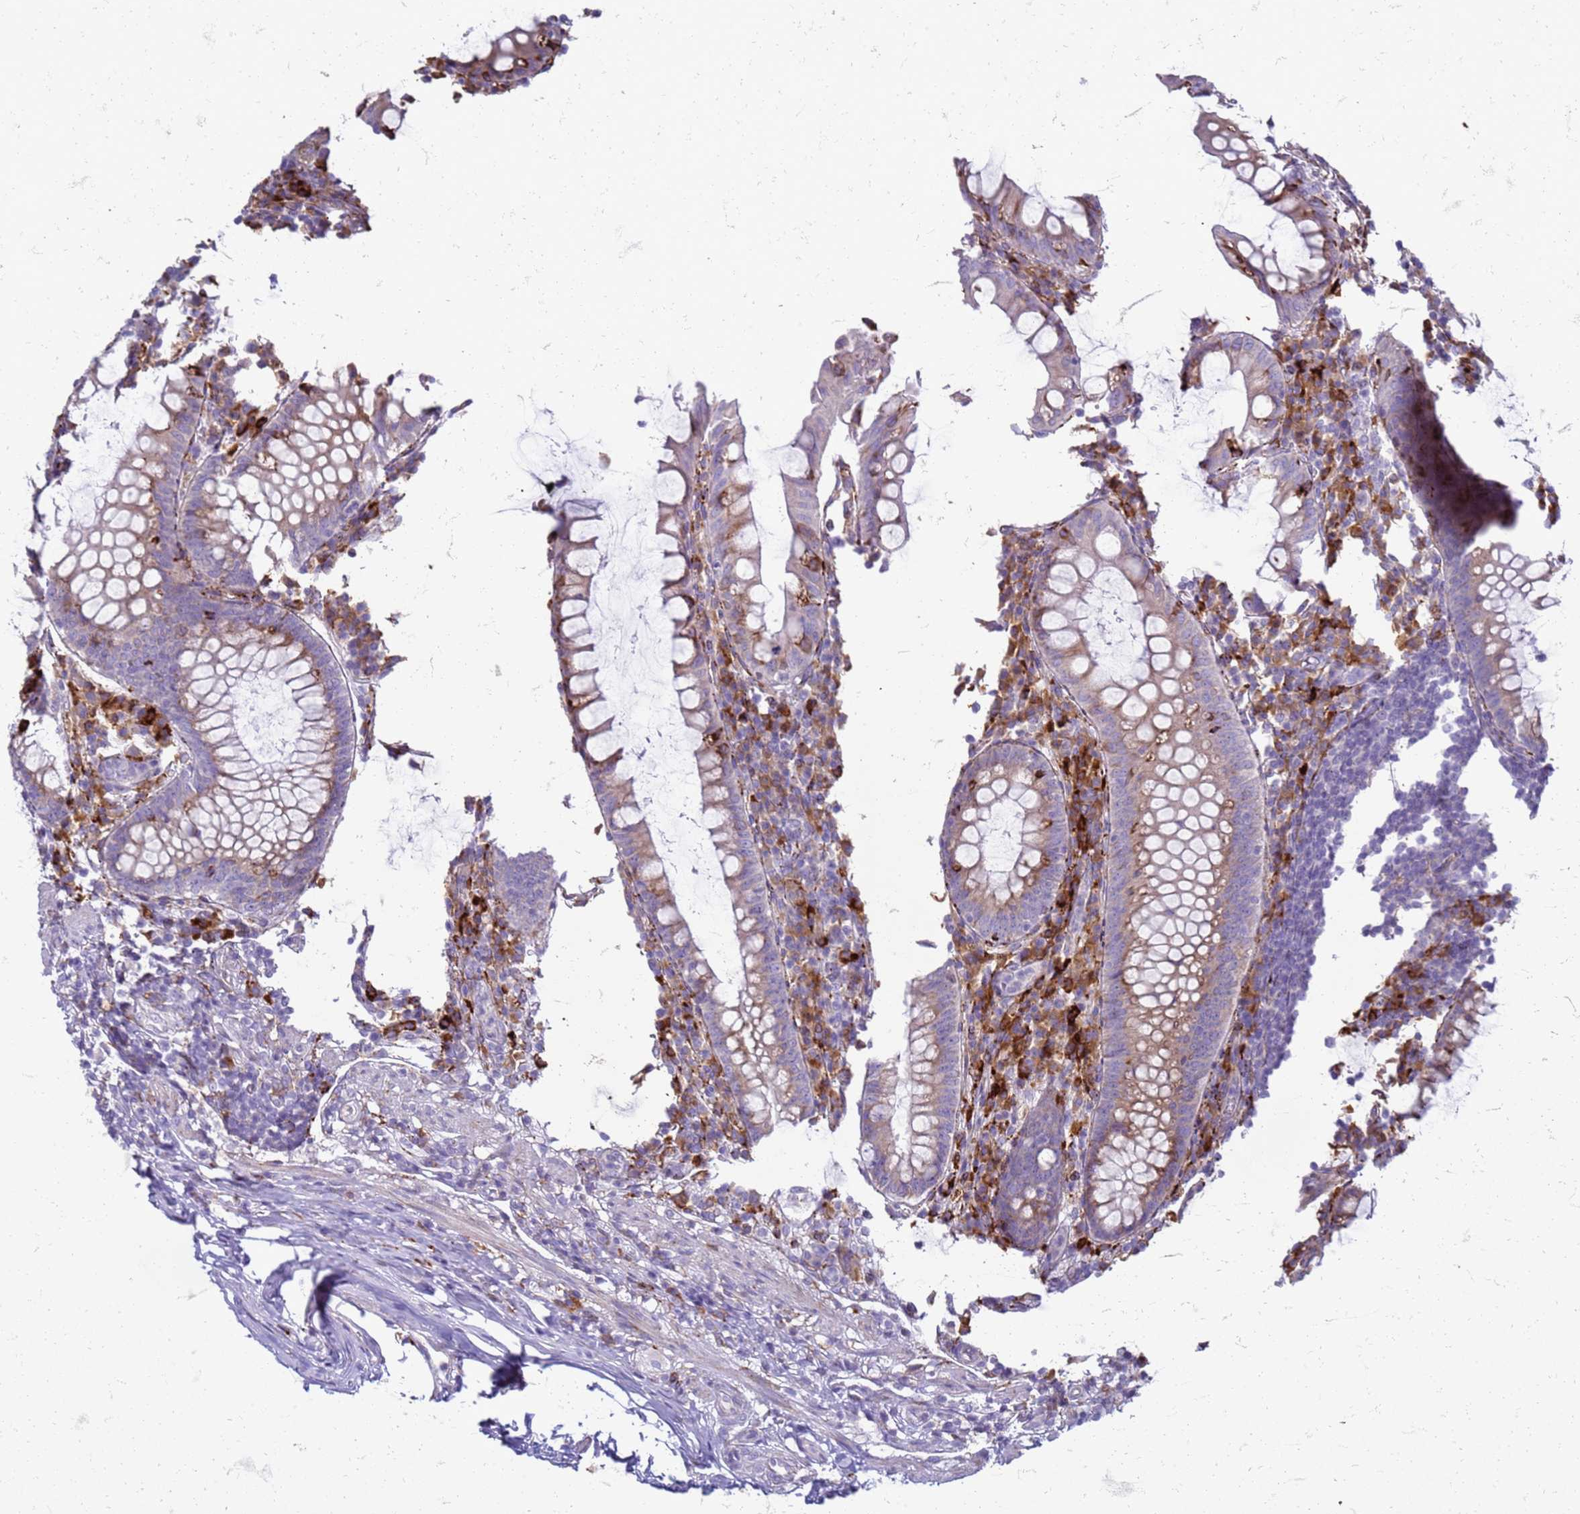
{"staining": {"intensity": "weak", "quantity": "25%-75%", "location": "cytoplasmic/membranous"}, "tissue": "appendix", "cell_type": "Glandular cells", "image_type": "normal", "snomed": [{"axis": "morphology", "description": "Normal tissue, NOS"}, {"axis": "topography", "description": "Appendix"}], "caption": "Immunohistochemical staining of benign appendix shows weak cytoplasmic/membranous protein positivity in about 25%-75% of glandular cells. (brown staining indicates protein expression, while blue staining denotes nuclei).", "gene": "PDK3", "patient": {"sex": "male", "age": 83}}